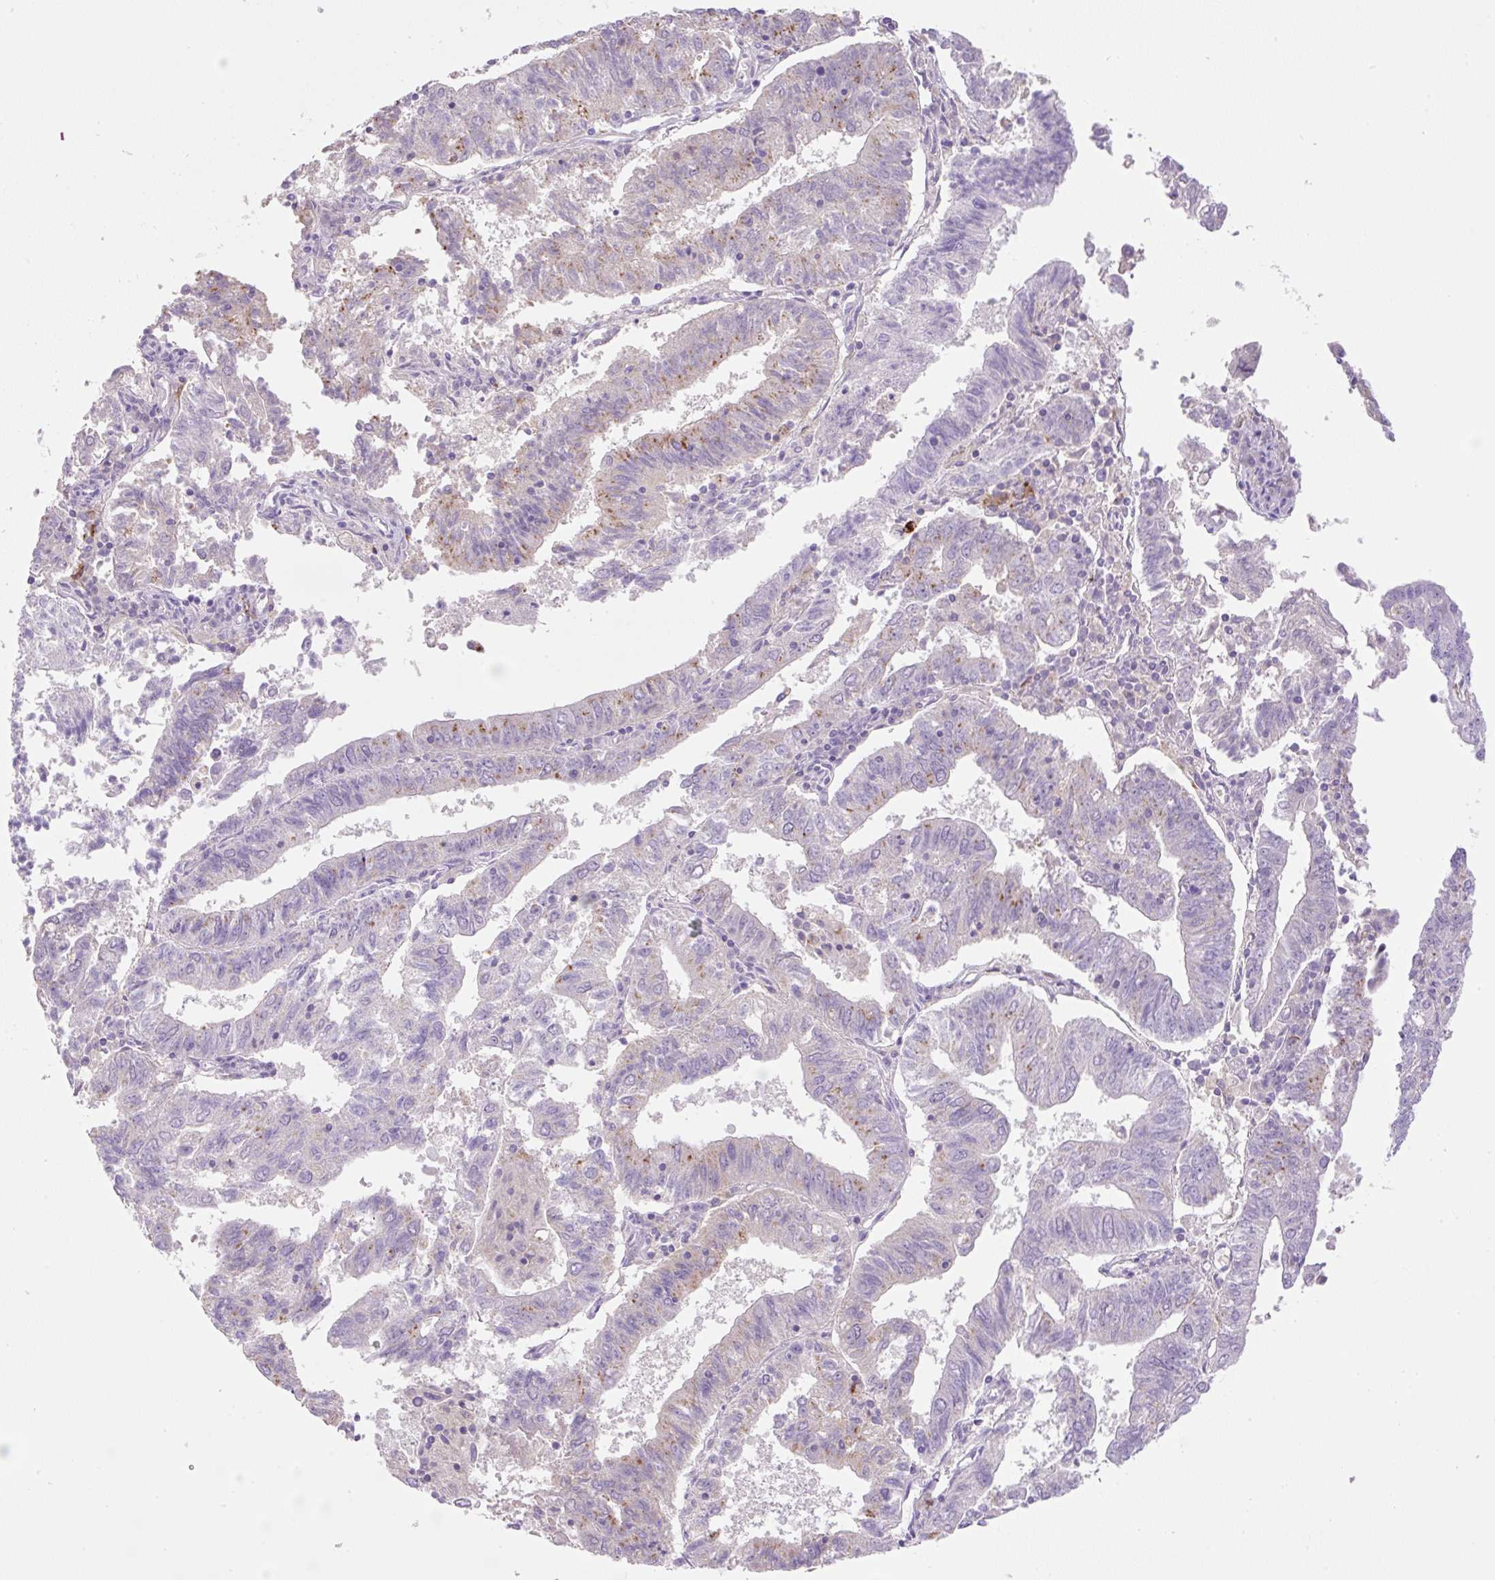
{"staining": {"intensity": "moderate", "quantity": "<25%", "location": "cytoplasmic/membranous"}, "tissue": "endometrial cancer", "cell_type": "Tumor cells", "image_type": "cancer", "snomed": [{"axis": "morphology", "description": "Adenocarcinoma, NOS"}, {"axis": "topography", "description": "Endometrium"}], "caption": "Endometrial adenocarcinoma stained with immunohistochemistry (IHC) exhibits moderate cytoplasmic/membranous expression in about <25% of tumor cells. (DAB (3,3'-diaminobenzidine) IHC with brightfield microscopy, high magnification).", "gene": "TDRD15", "patient": {"sex": "female", "age": 82}}